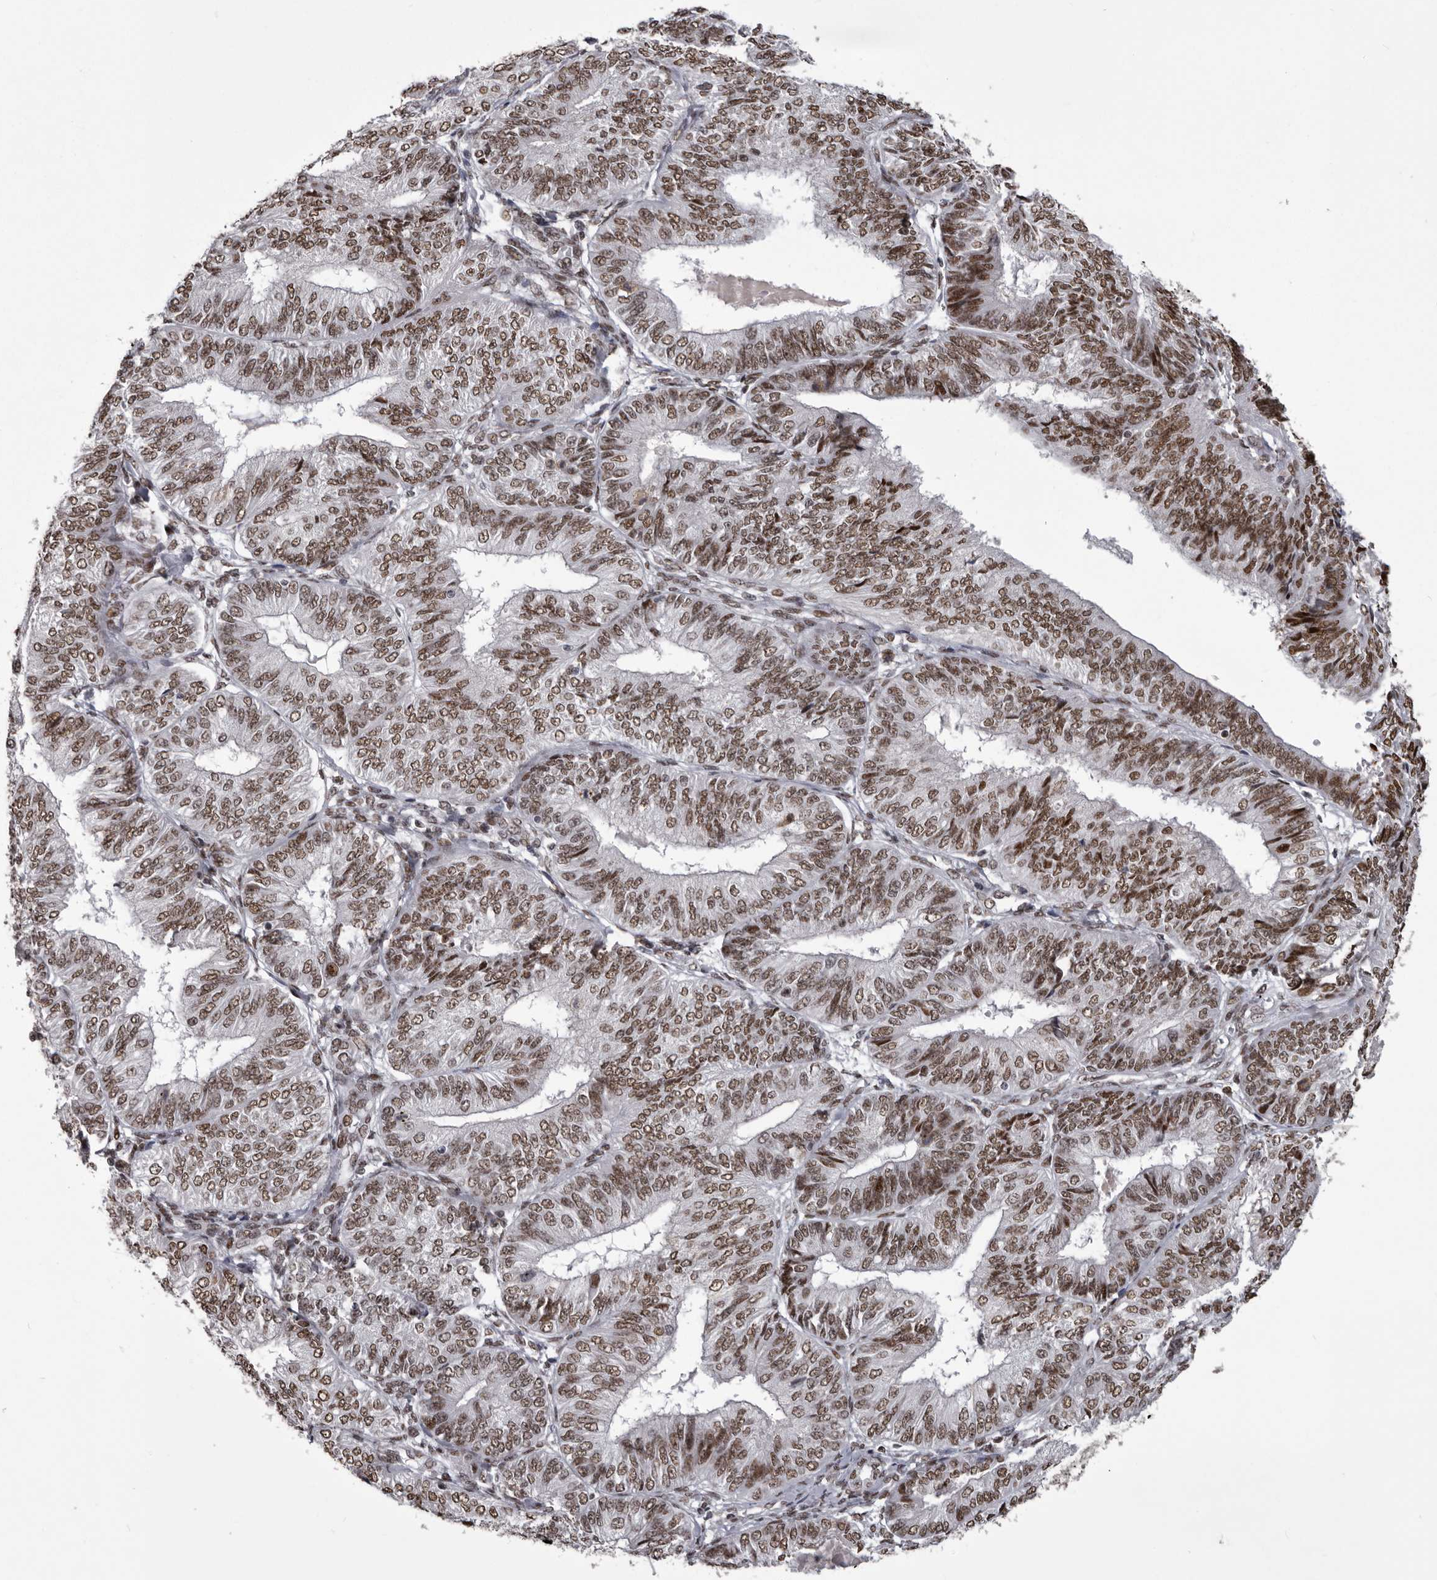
{"staining": {"intensity": "strong", "quantity": ">75%", "location": "nuclear"}, "tissue": "endometrial cancer", "cell_type": "Tumor cells", "image_type": "cancer", "snomed": [{"axis": "morphology", "description": "Adenocarcinoma, NOS"}, {"axis": "topography", "description": "Endometrium"}], "caption": "Human endometrial adenocarcinoma stained with a protein marker reveals strong staining in tumor cells.", "gene": "NUMA1", "patient": {"sex": "female", "age": 58}}